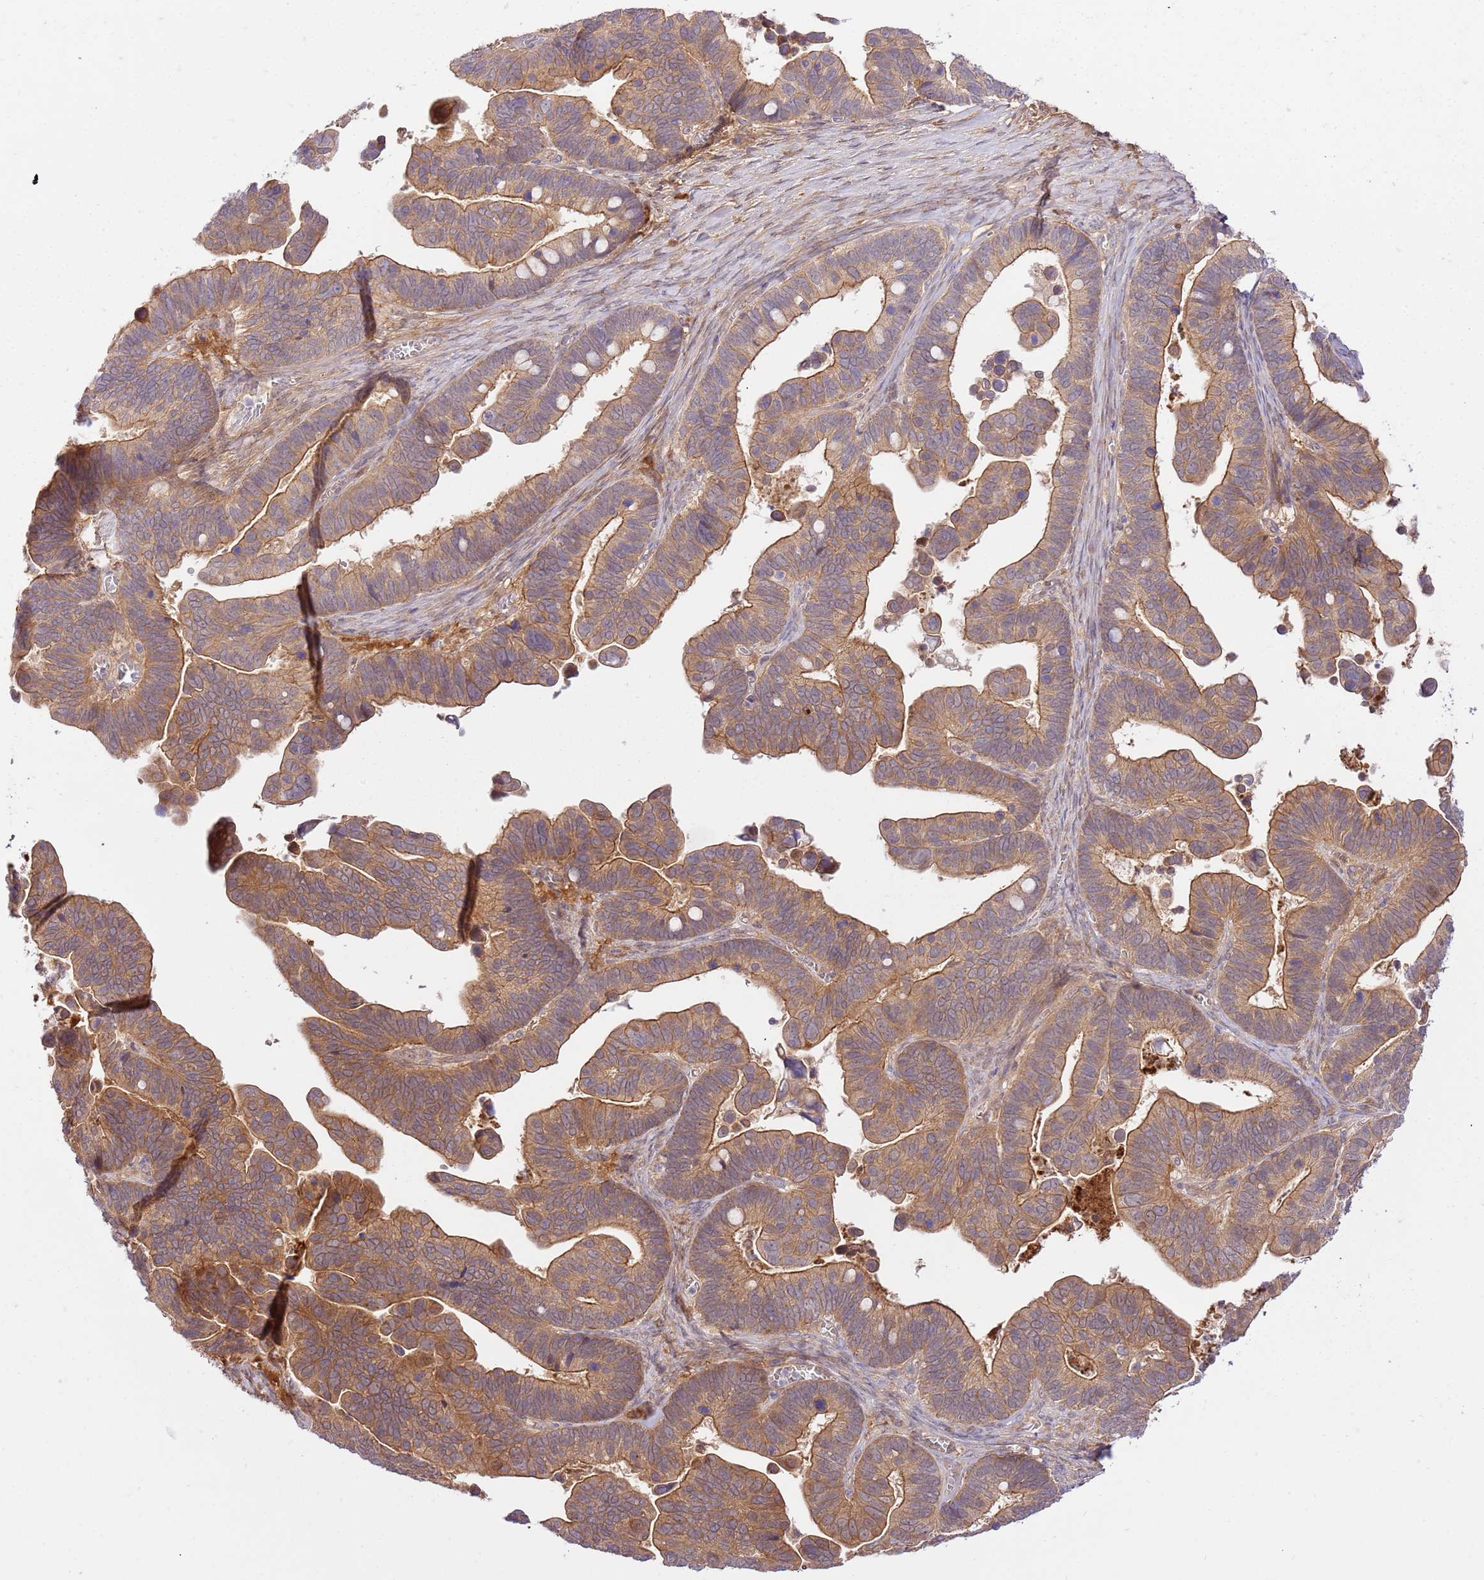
{"staining": {"intensity": "moderate", "quantity": ">75%", "location": "cytoplasmic/membranous"}, "tissue": "ovarian cancer", "cell_type": "Tumor cells", "image_type": "cancer", "snomed": [{"axis": "morphology", "description": "Cystadenocarcinoma, serous, NOS"}, {"axis": "topography", "description": "Ovary"}], "caption": "IHC photomicrograph of neoplastic tissue: human ovarian serous cystadenocarcinoma stained using IHC shows medium levels of moderate protein expression localized specifically in the cytoplasmic/membranous of tumor cells, appearing as a cytoplasmic/membranous brown color.", "gene": "C8G", "patient": {"sex": "female", "age": 56}}